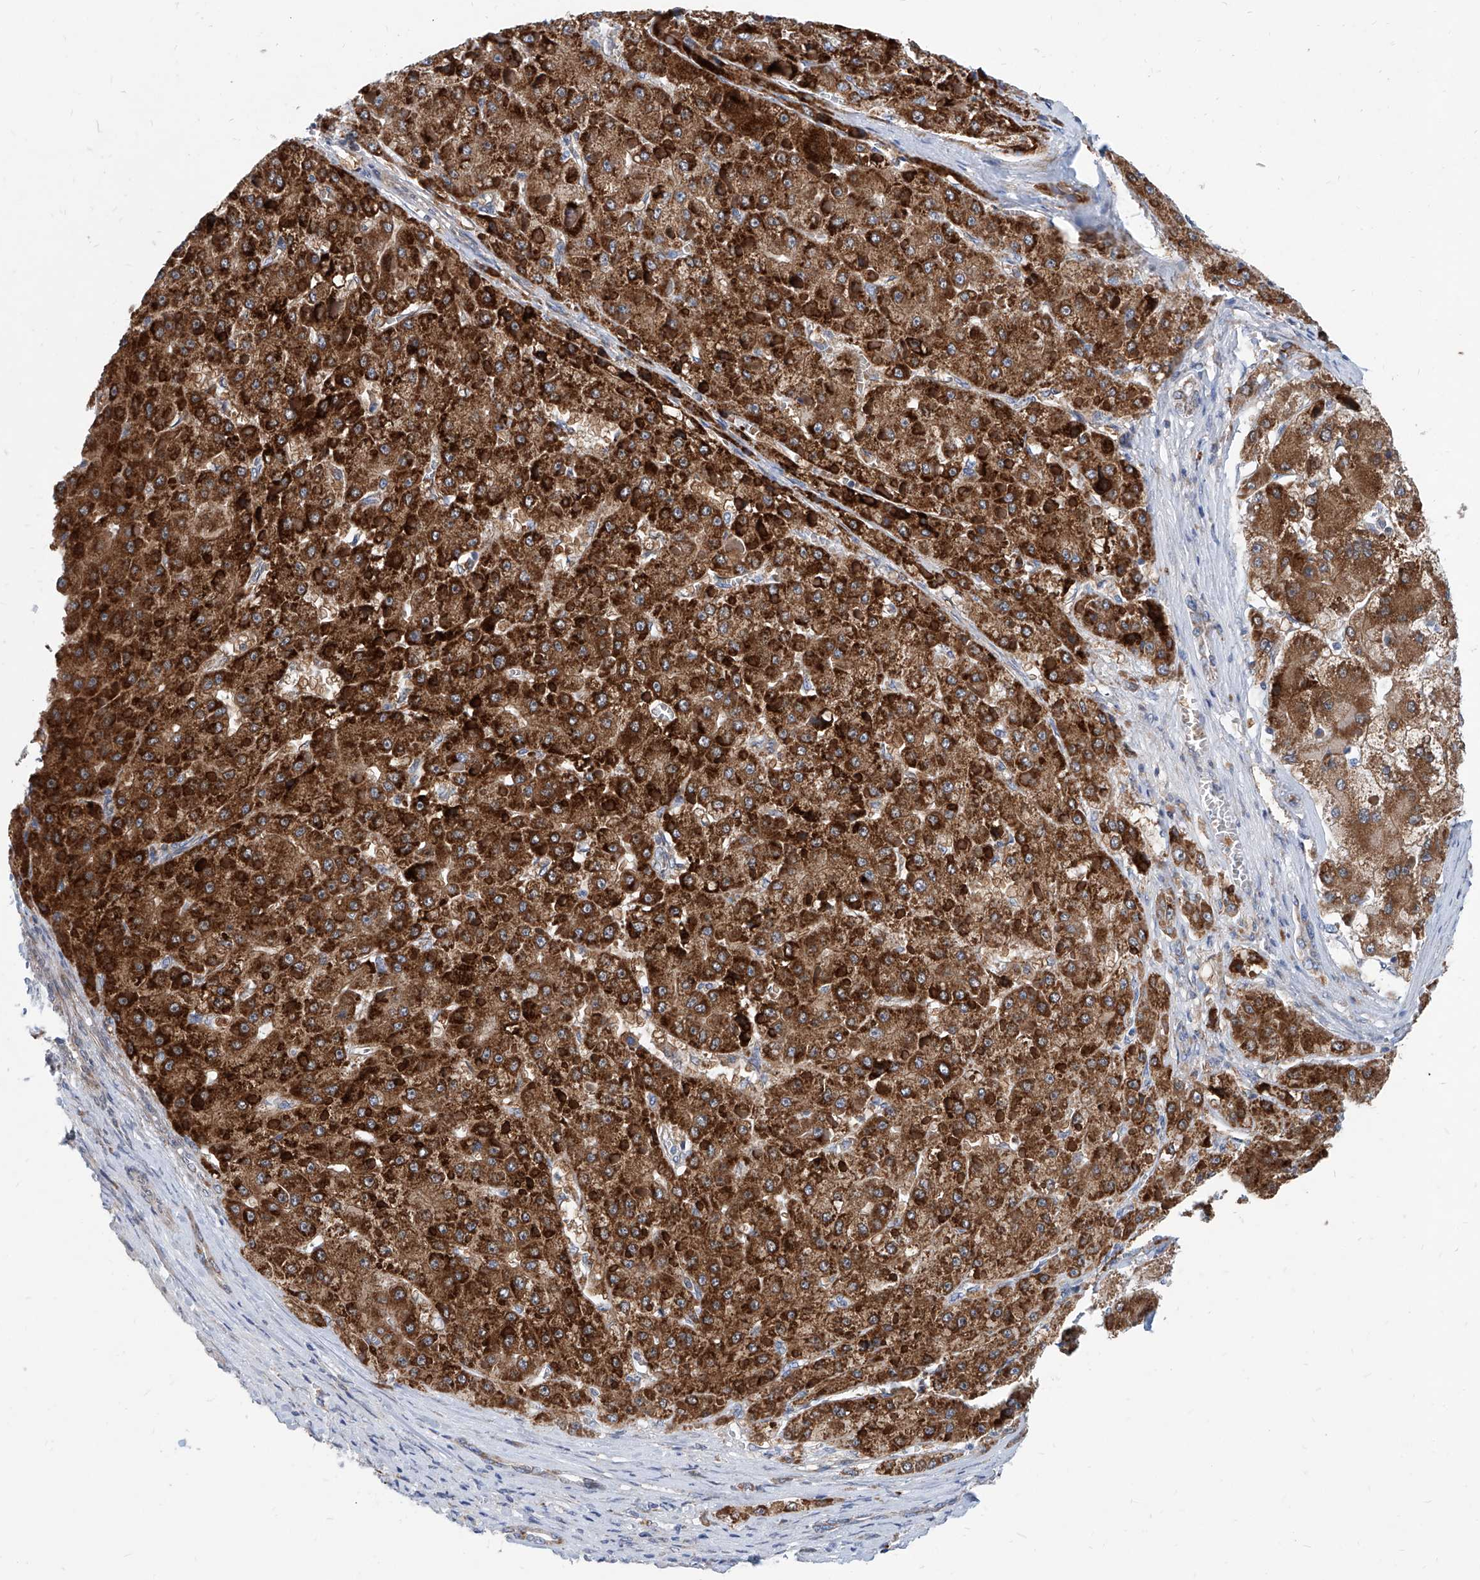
{"staining": {"intensity": "strong", "quantity": ">75%", "location": "cytoplasmic/membranous"}, "tissue": "liver cancer", "cell_type": "Tumor cells", "image_type": "cancer", "snomed": [{"axis": "morphology", "description": "Carcinoma, Hepatocellular, NOS"}, {"axis": "topography", "description": "Liver"}], "caption": "Tumor cells exhibit strong cytoplasmic/membranous positivity in approximately >75% of cells in liver hepatocellular carcinoma. Nuclei are stained in blue.", "gene": "USP48", "patient": {"sex": "female", "age": 73}}